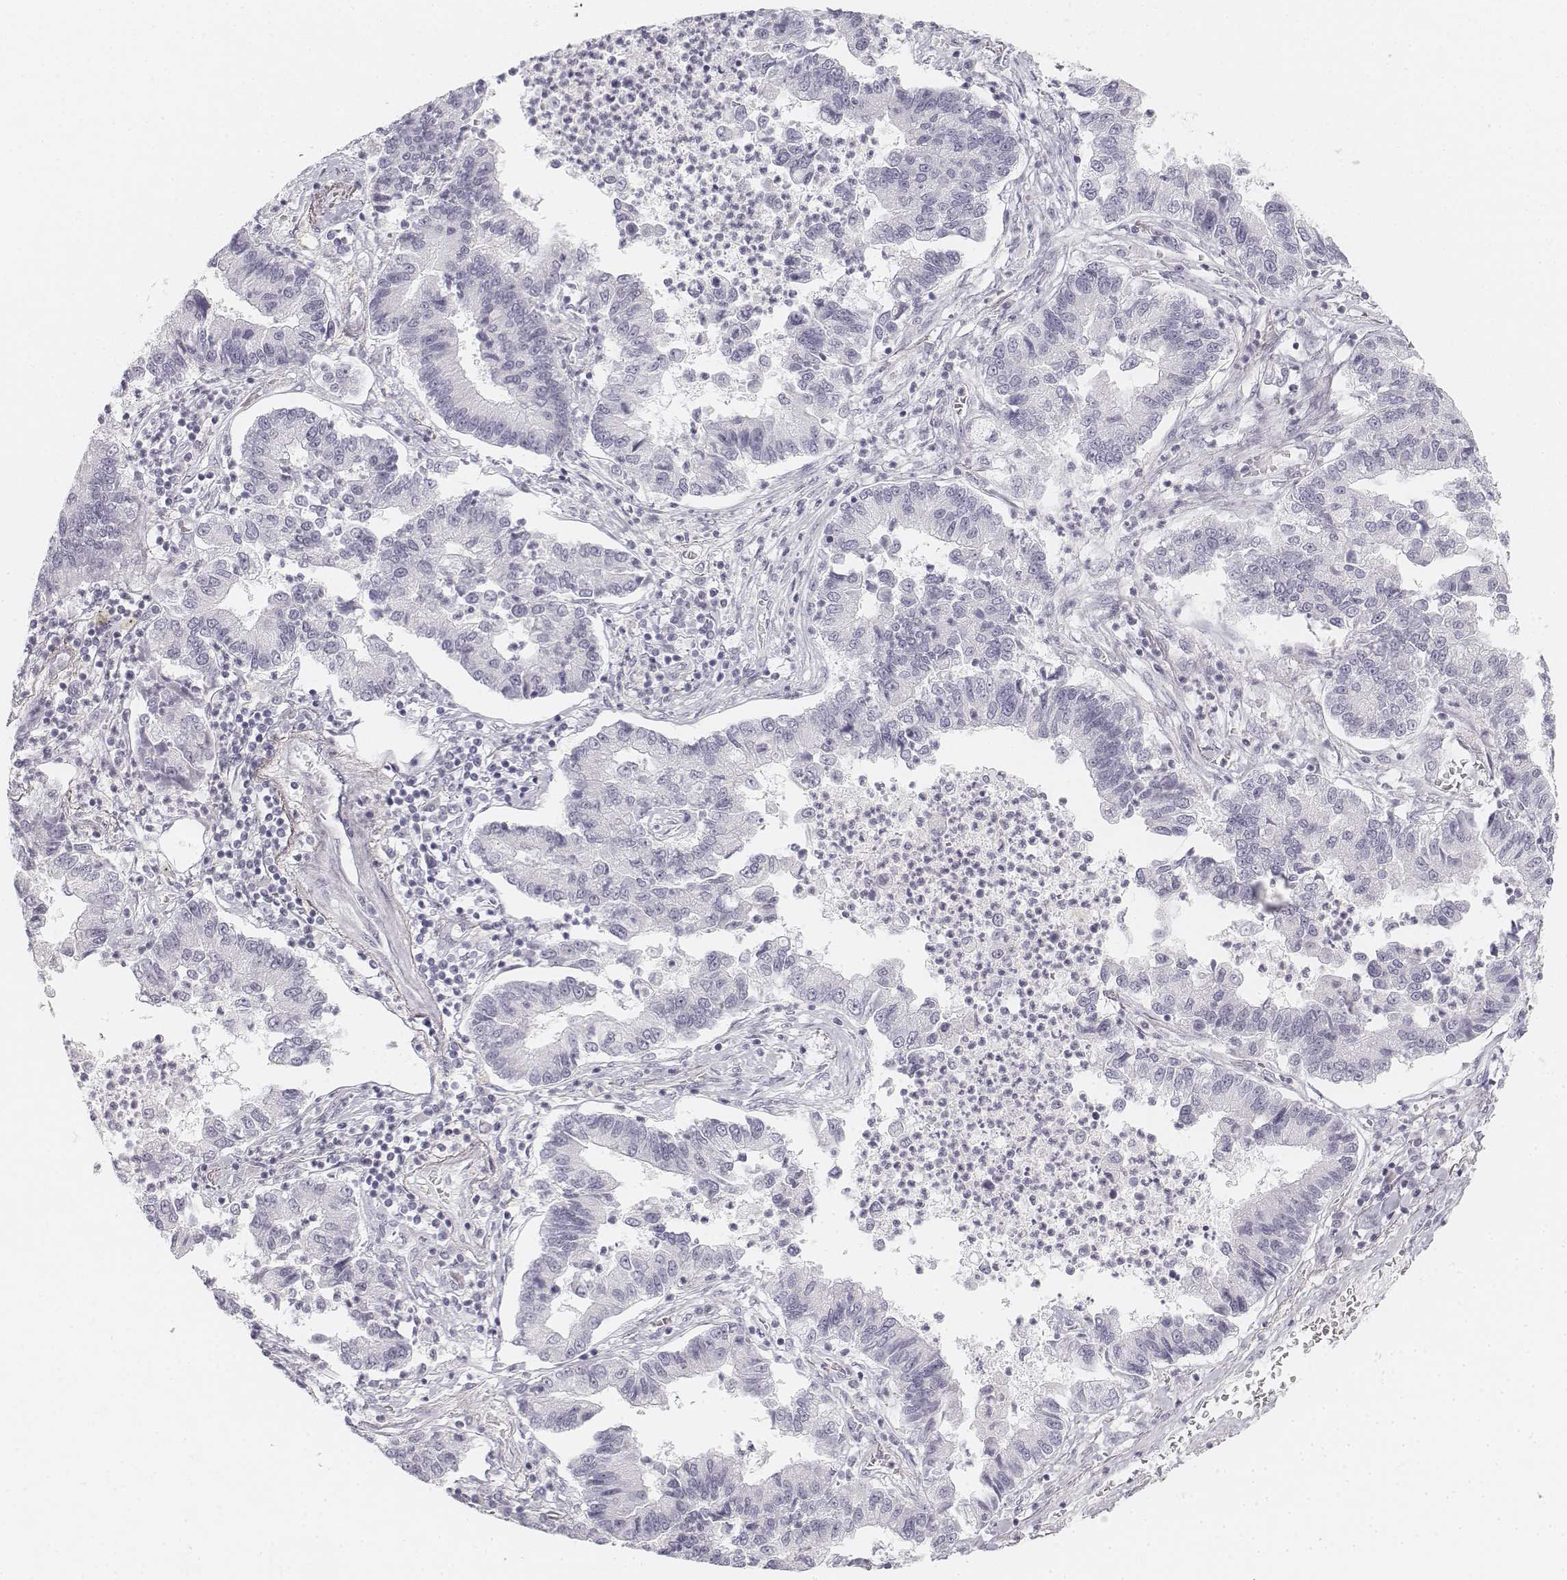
{"staining": {"intensity": "negative", "quantity": "none", "location": "none"}, "tissue": "lung cancer", "cell_type": "Tumor cells", "image_type": "cancer", "snomed": [{"axis": "morphology", "description": "Adenocarcinoma, NOS"}, {"axis": "topography", "description": "Lung"}], "caption": "A histopathology image of human lung cancer is negative for staining in tumor cells.", "gene": "KRT25", "patient": {"sex": "female", "age": 57}}